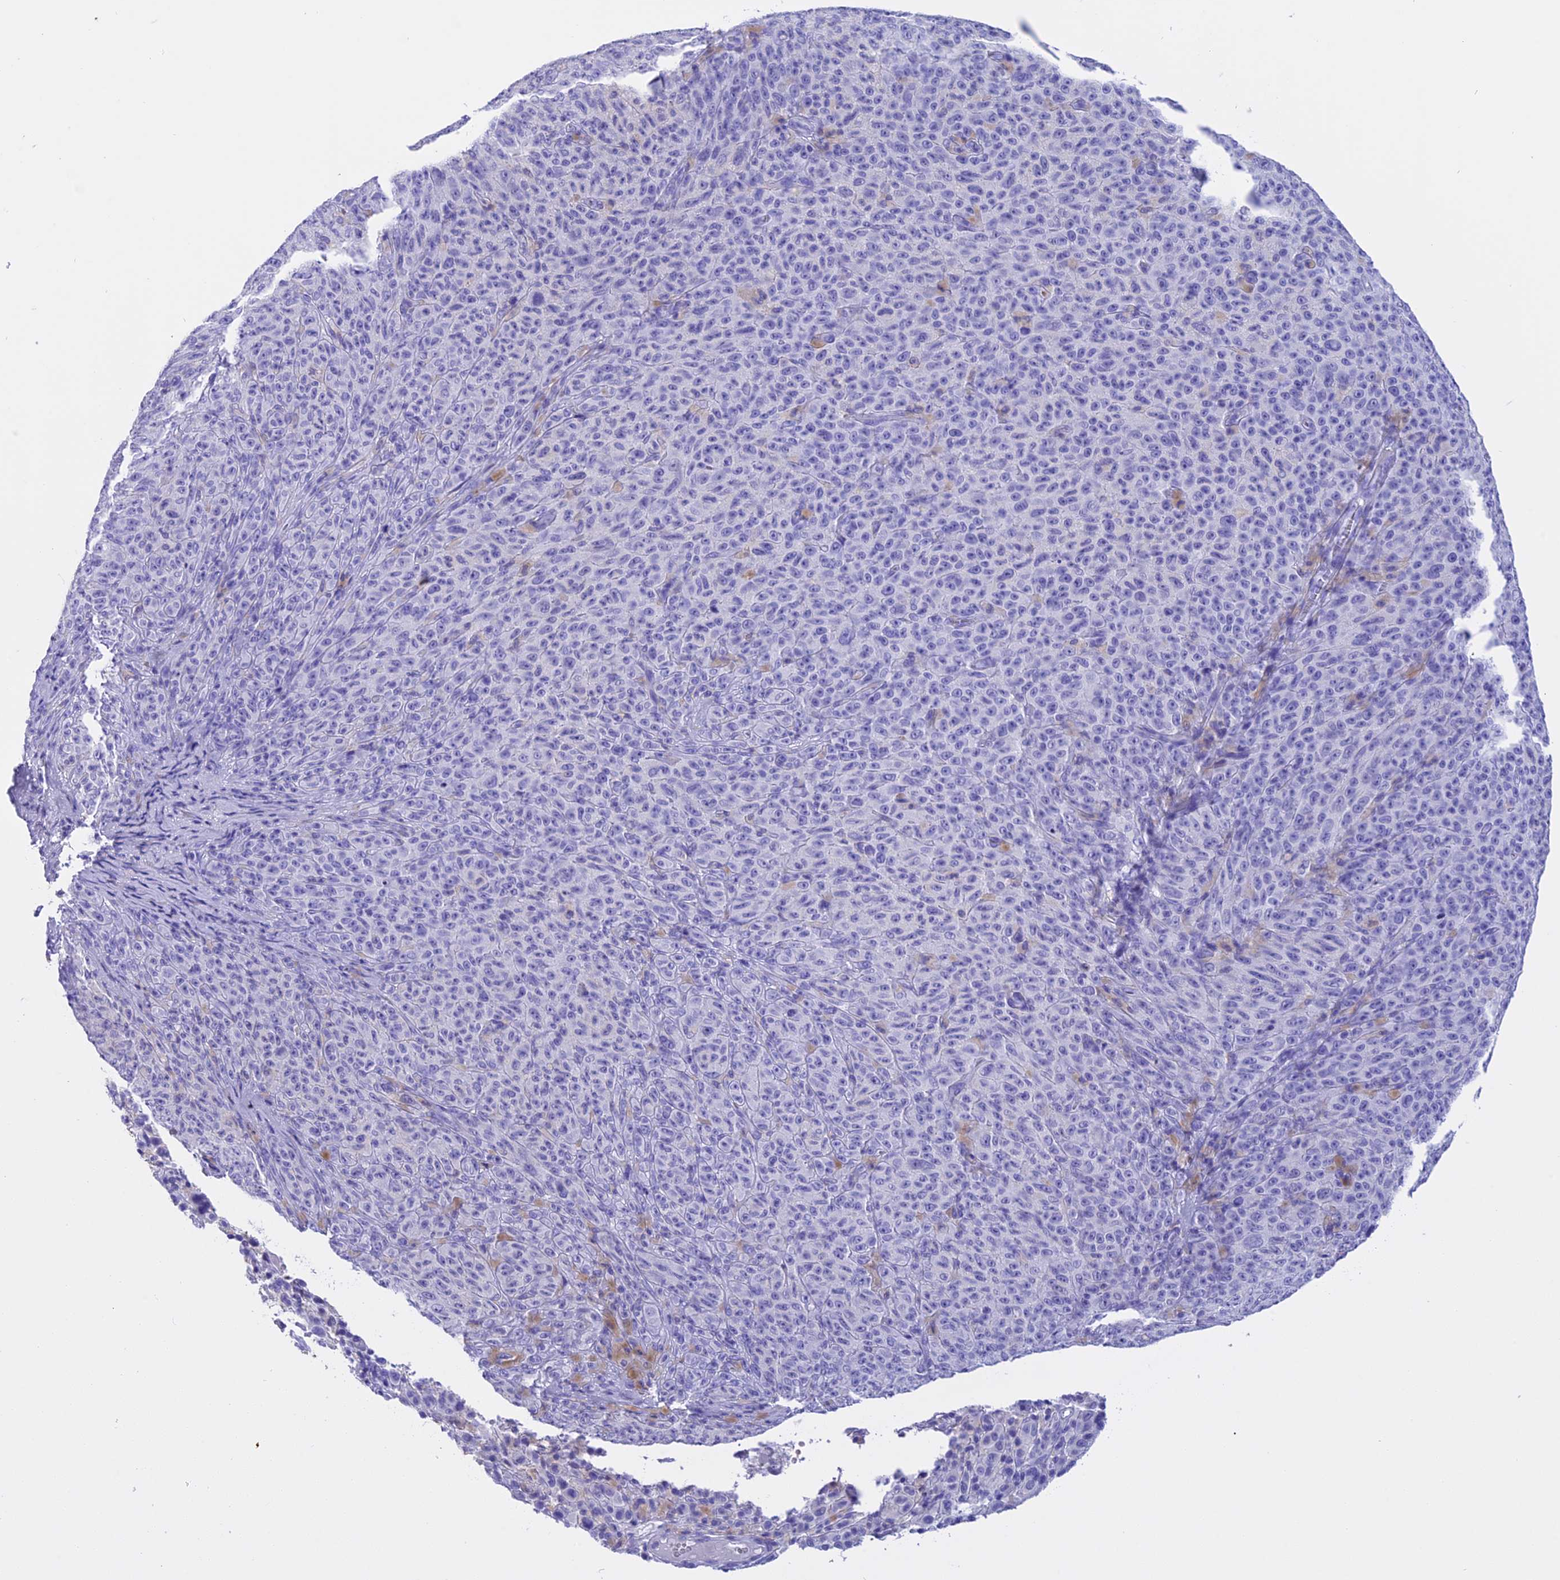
{"staining": {"intensity": "negative", "quantity": "none", "location": "none"}, "tissue": "melanoma", "cell_type": "Tumor cells", "image_type": "cancer", "snomed": [{"axis": "morphology", "description": "Malignant melanoma, NOS"}, {"axis": "topography", "description": "Skin"}], "caption": "Immunohistochemistry image of human malignant melanoma stained for a protein (brown), which exhibits no staining in tumor cells. The staining is performed using DAB (3,3'-diaminobenzidine) brown chromogen with nuclei counter-stained in using hematoxylin.", "gene": "CLC", "patient": {"sex": "female", "age": 82}}